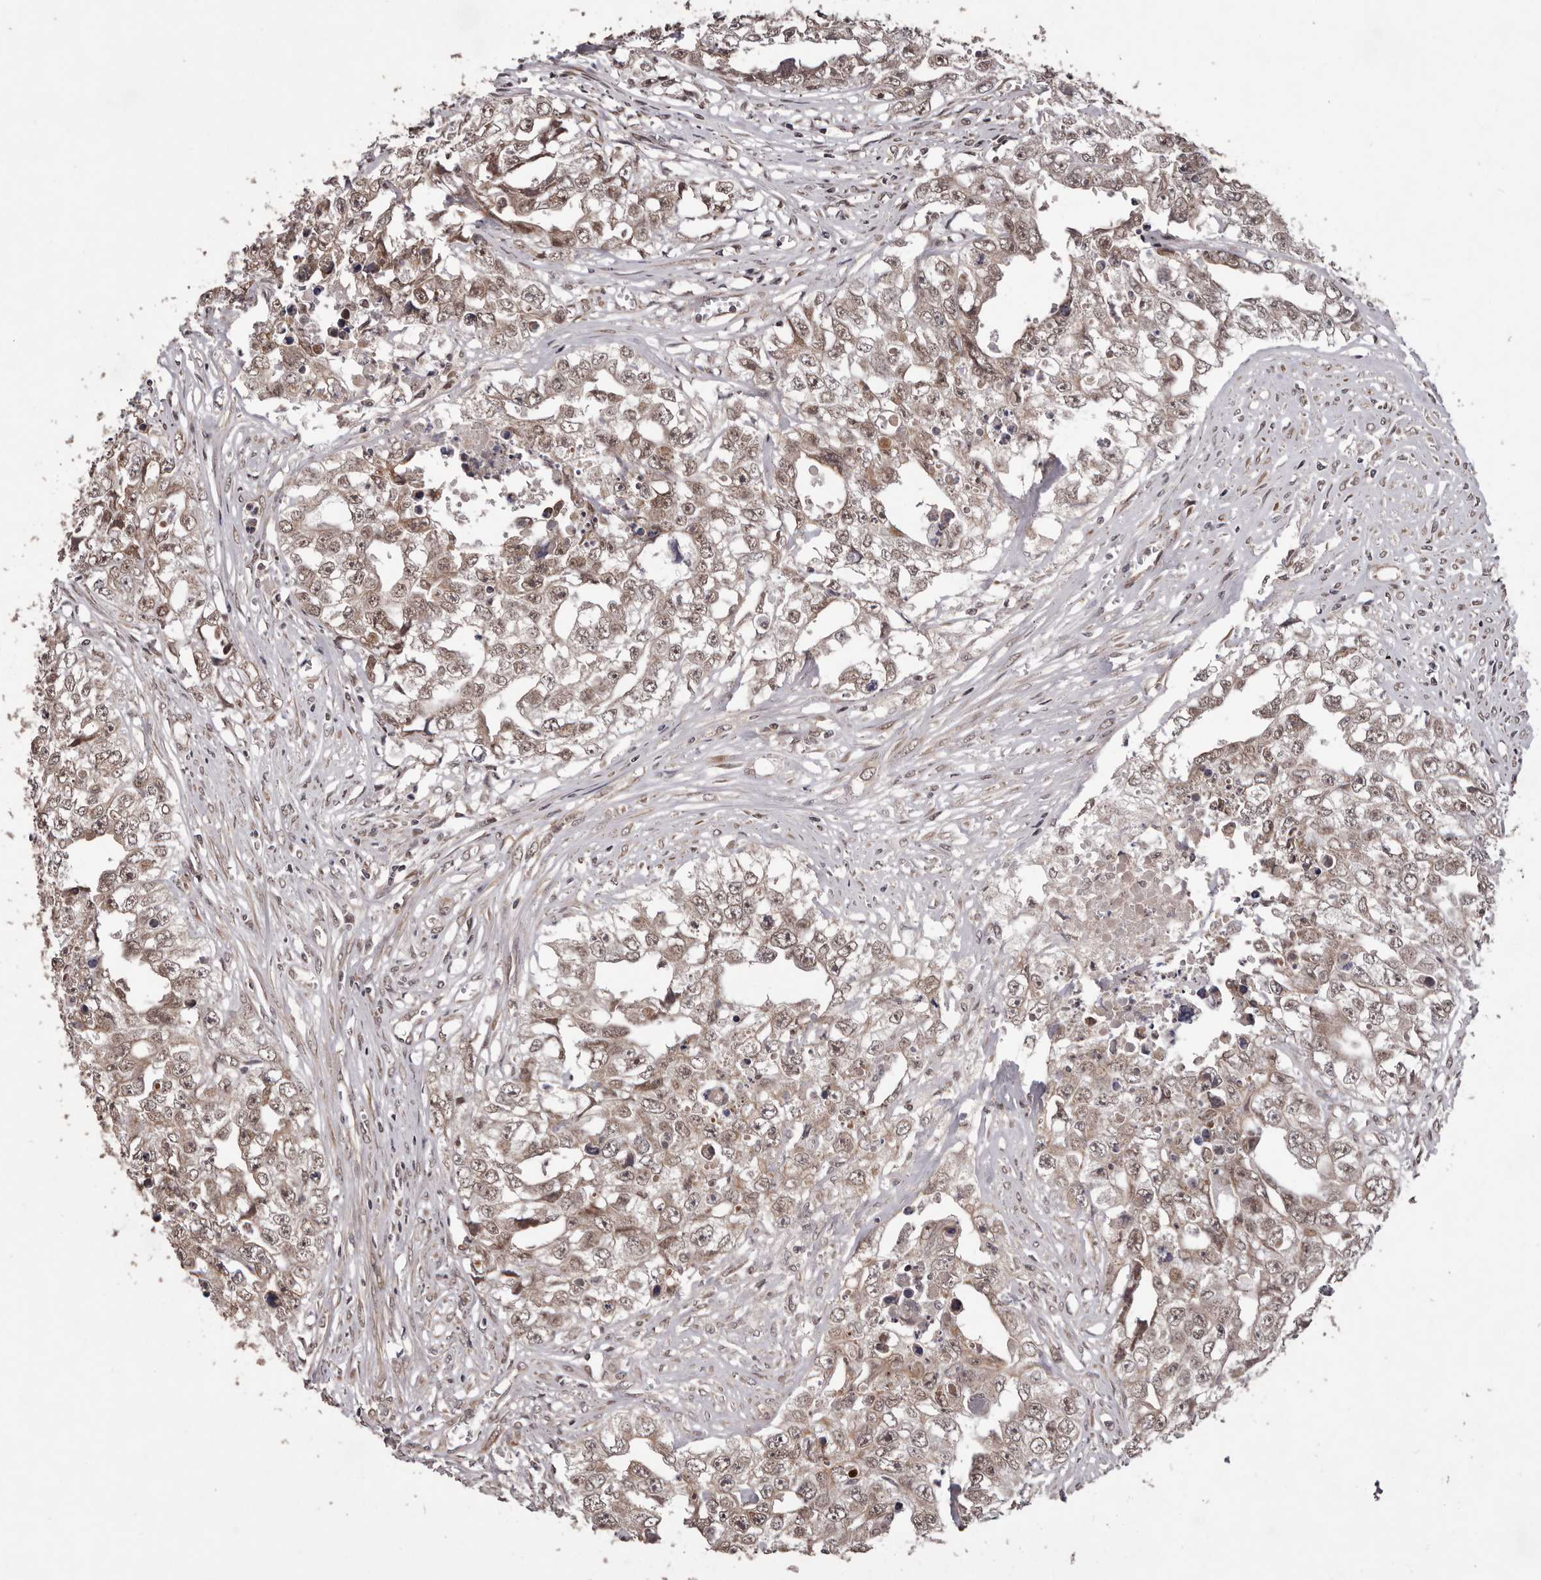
{"staining": {"intensity": "weak", "quantity": ">75%", "location": "cytoplasmic/membranous,nuclear"}, "tissue": "testis cancer", "cell_type": "Tumor cells", "image_type": "cancer", "snomed": [{"axis": "morphology", "description": "Seminoma, NOS"}, {"axis": "morphology", "description": "Carcinoma, Embryonal, NOS"}, {"axis": "topography", "description": "Testis"}], "caption": "Embryonal carcinoma (testis) was stained to show a protein in brown. There is low levels of weak cytoplasmic/membranous and nuclear staining in approximately >75% of tumor cells.", "gene": "CELF3", "patient": {"sex": "male", "age": 43}}